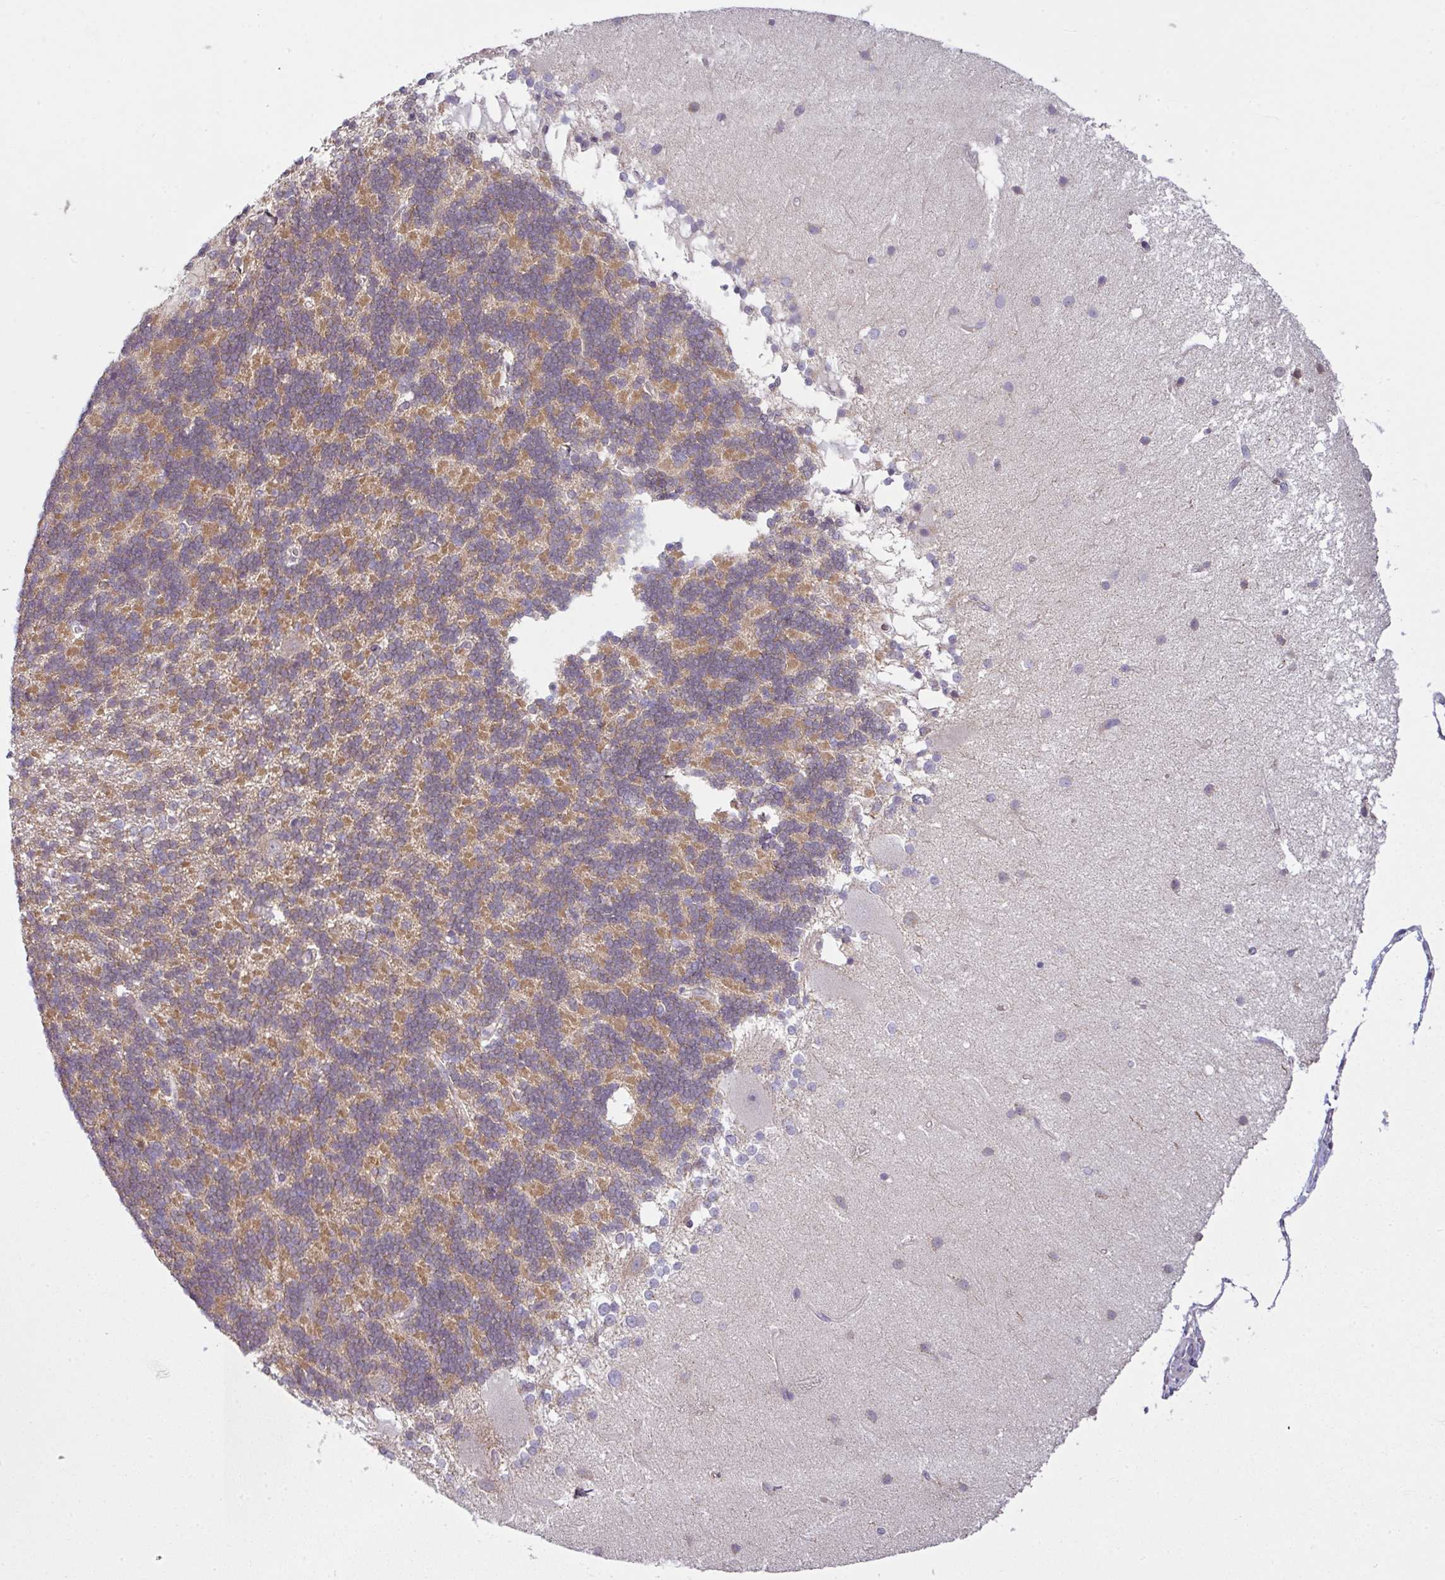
{"staining": {"intensity": "moderate", "quantity": "25%-75%", "location": "cytoplasmic/membranous"}, "tissue": "cerebellum", "cell_type": "Cells in granular layer", "image_type": "normal", "snomed": [{"axis": "morphology", "description": "Normal tissue, NOS"}, {"axis": "topography", "description": "Cerebellum"}], "caption": "Immunohistochemistry histopathology image of benign cerebellum: cerebellum stained using immunohistochemistry (IHC) demonstrates medium levels of moderate protein expression localized specifically in the cytoplasmic/membranous of cells in granular layer, appearing as a cytoplasmic/membranous brown color.", "gene": "DERPC", "patient": {"sex": "female", "age": 54}}